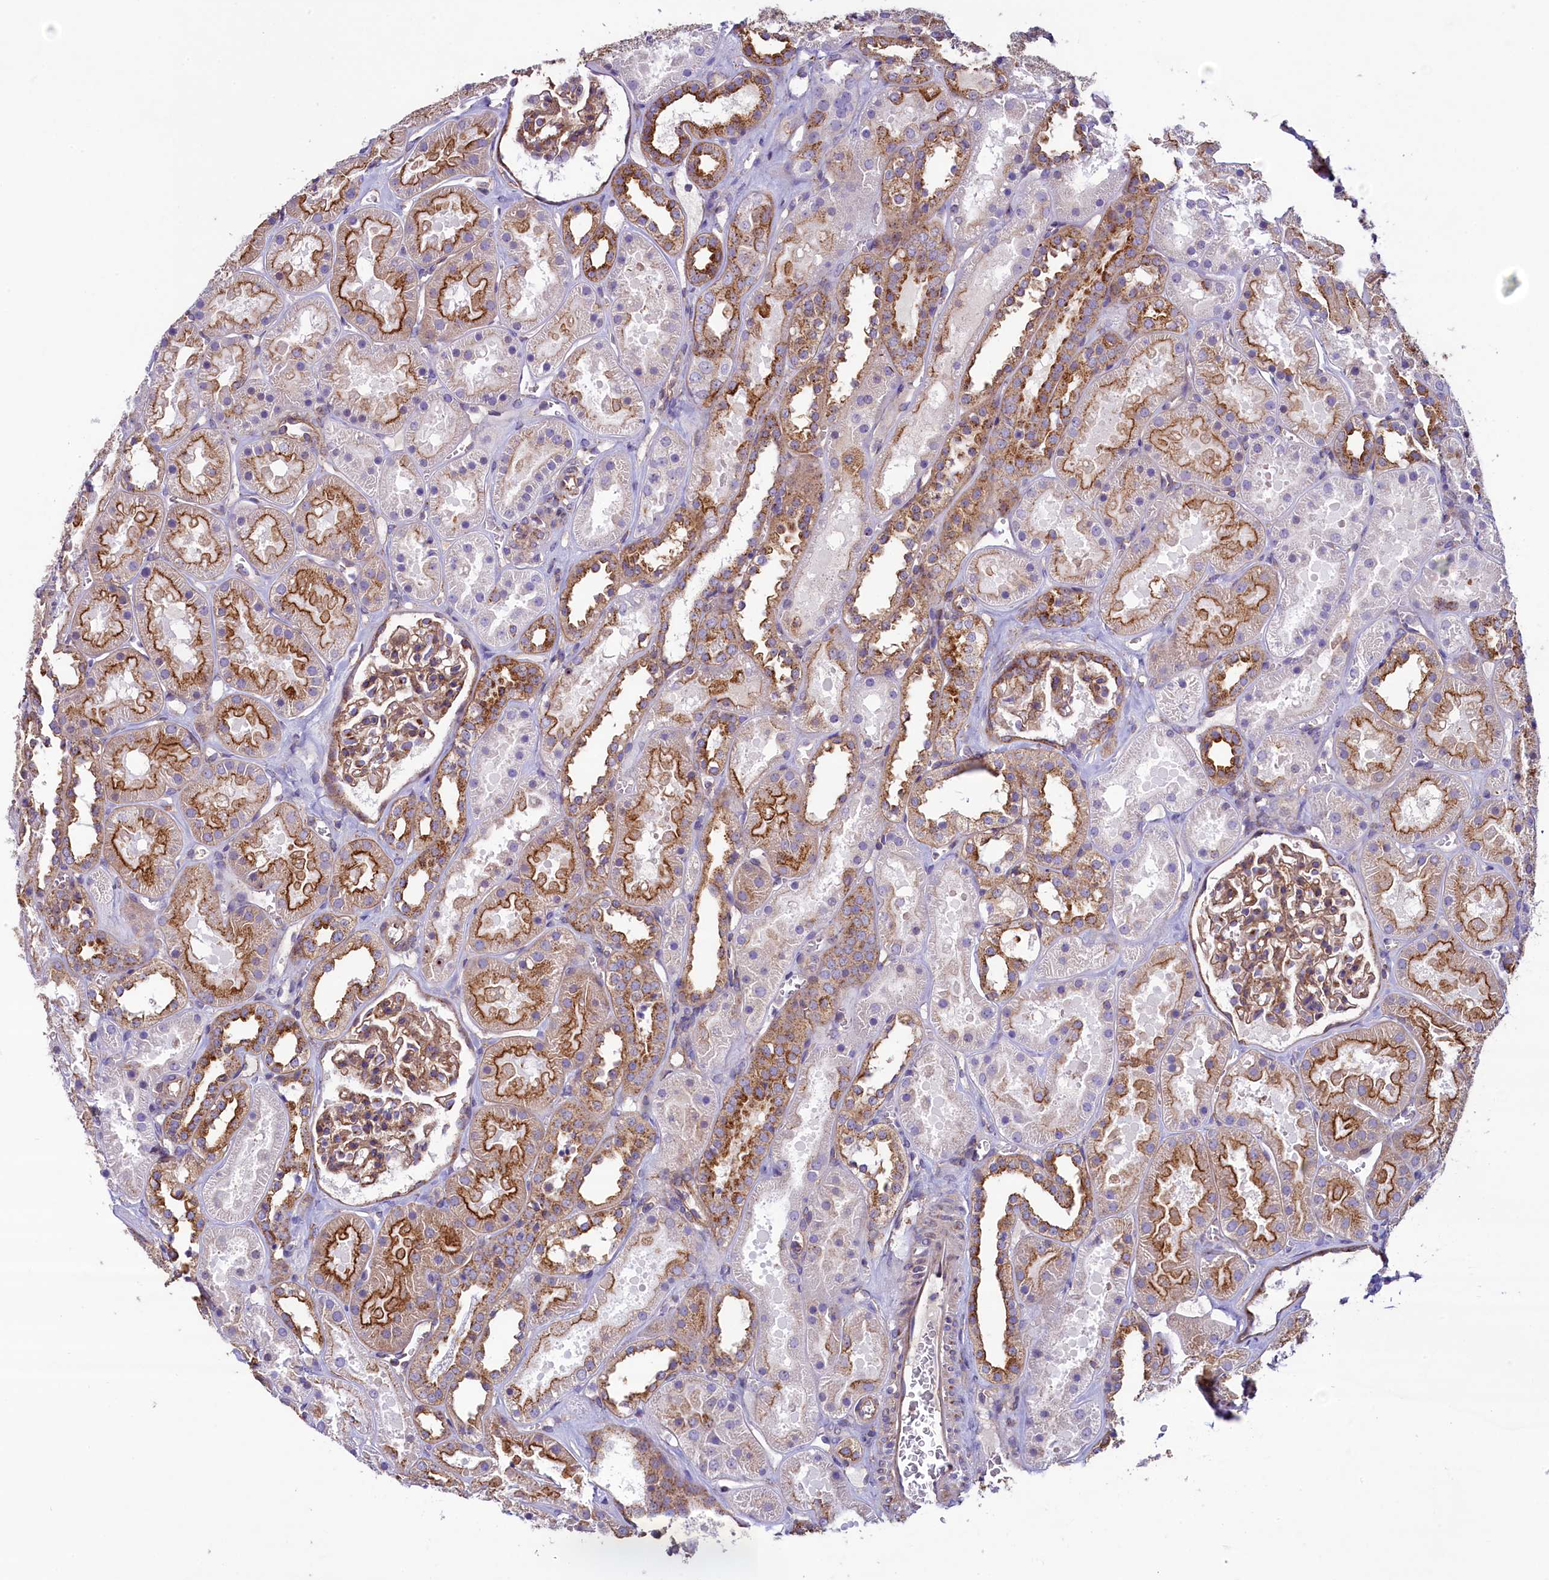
{"staining": {"intensity": "moderate", "quantity": "25%-75%", "location": "cytoplasmic/membranous"}, "tissue": "kidney", "cell_type": "Cells in glomeruli", "image_type": "normal", "snomed": [{"axis": "morphology", "description": "Normal tissue, NOS"}, {"axis": "topography", "description": "Kidney"}], "caption": "The micrograph exhibits a brown stain indicating the presence of a protein in the cytoplasmic/membranous of cells in glomeruli in kidney. Nuclei are stained in blue.", "gene": "GPR21", "patient": {"sex": "female", "age": 41}}